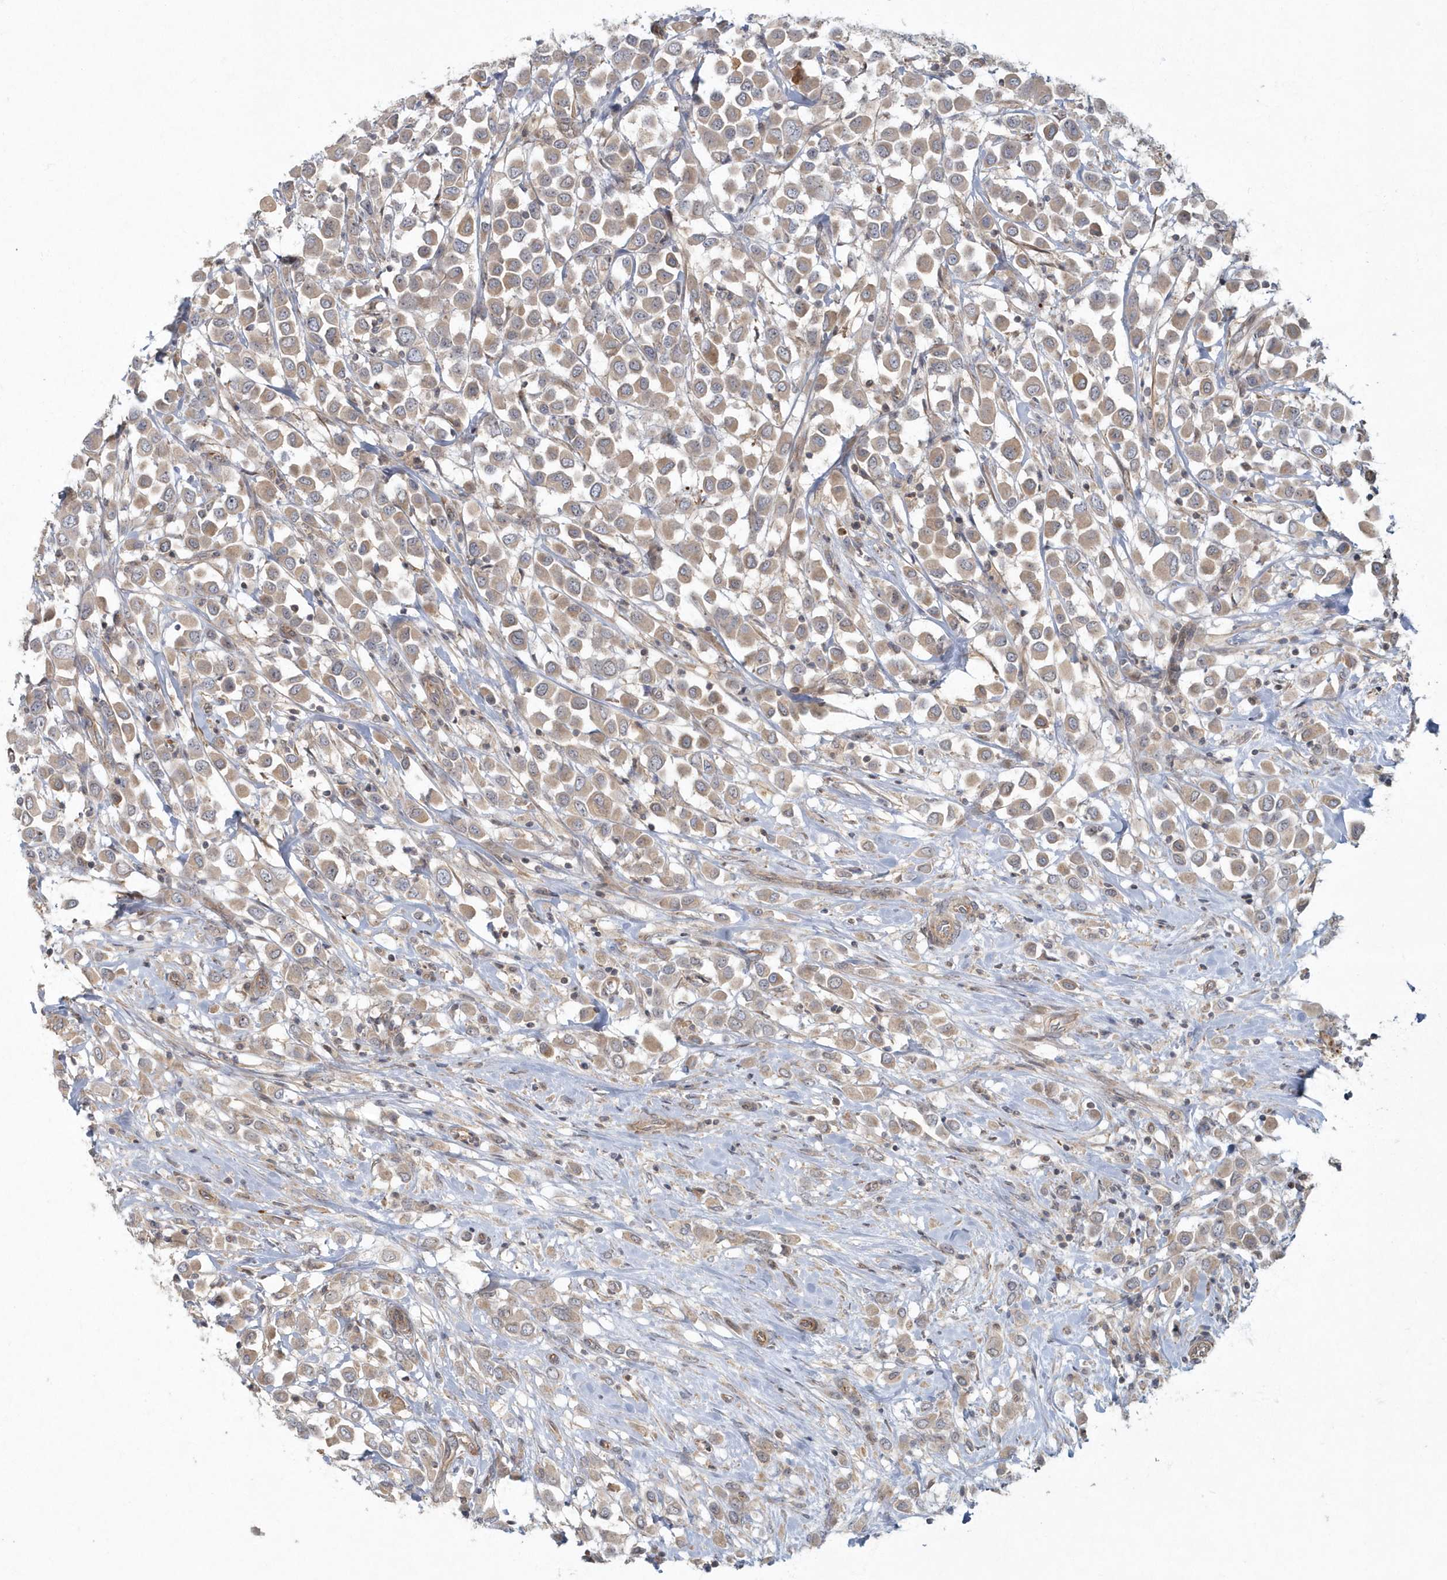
{"staining": {"intensity": "weak", "quantity": ">75%", "location": "cytoplasmic/membranous"}, "tissue": "breast cancer", "cell_type": "Tumor cells", "image_type": "cancer", "snomed": [{"axis": "morphology", "description": "Duct carcinoma"}, {"axis": "topography", "description": "Breast"}], "caption": "This is an image of IHC staining of breast cancer, which shows weak staining in the cytoplasmic/membranous of tumor cells.", "gene": "ARHGEF38", "patient": {"sex": "female", "age": 61}}